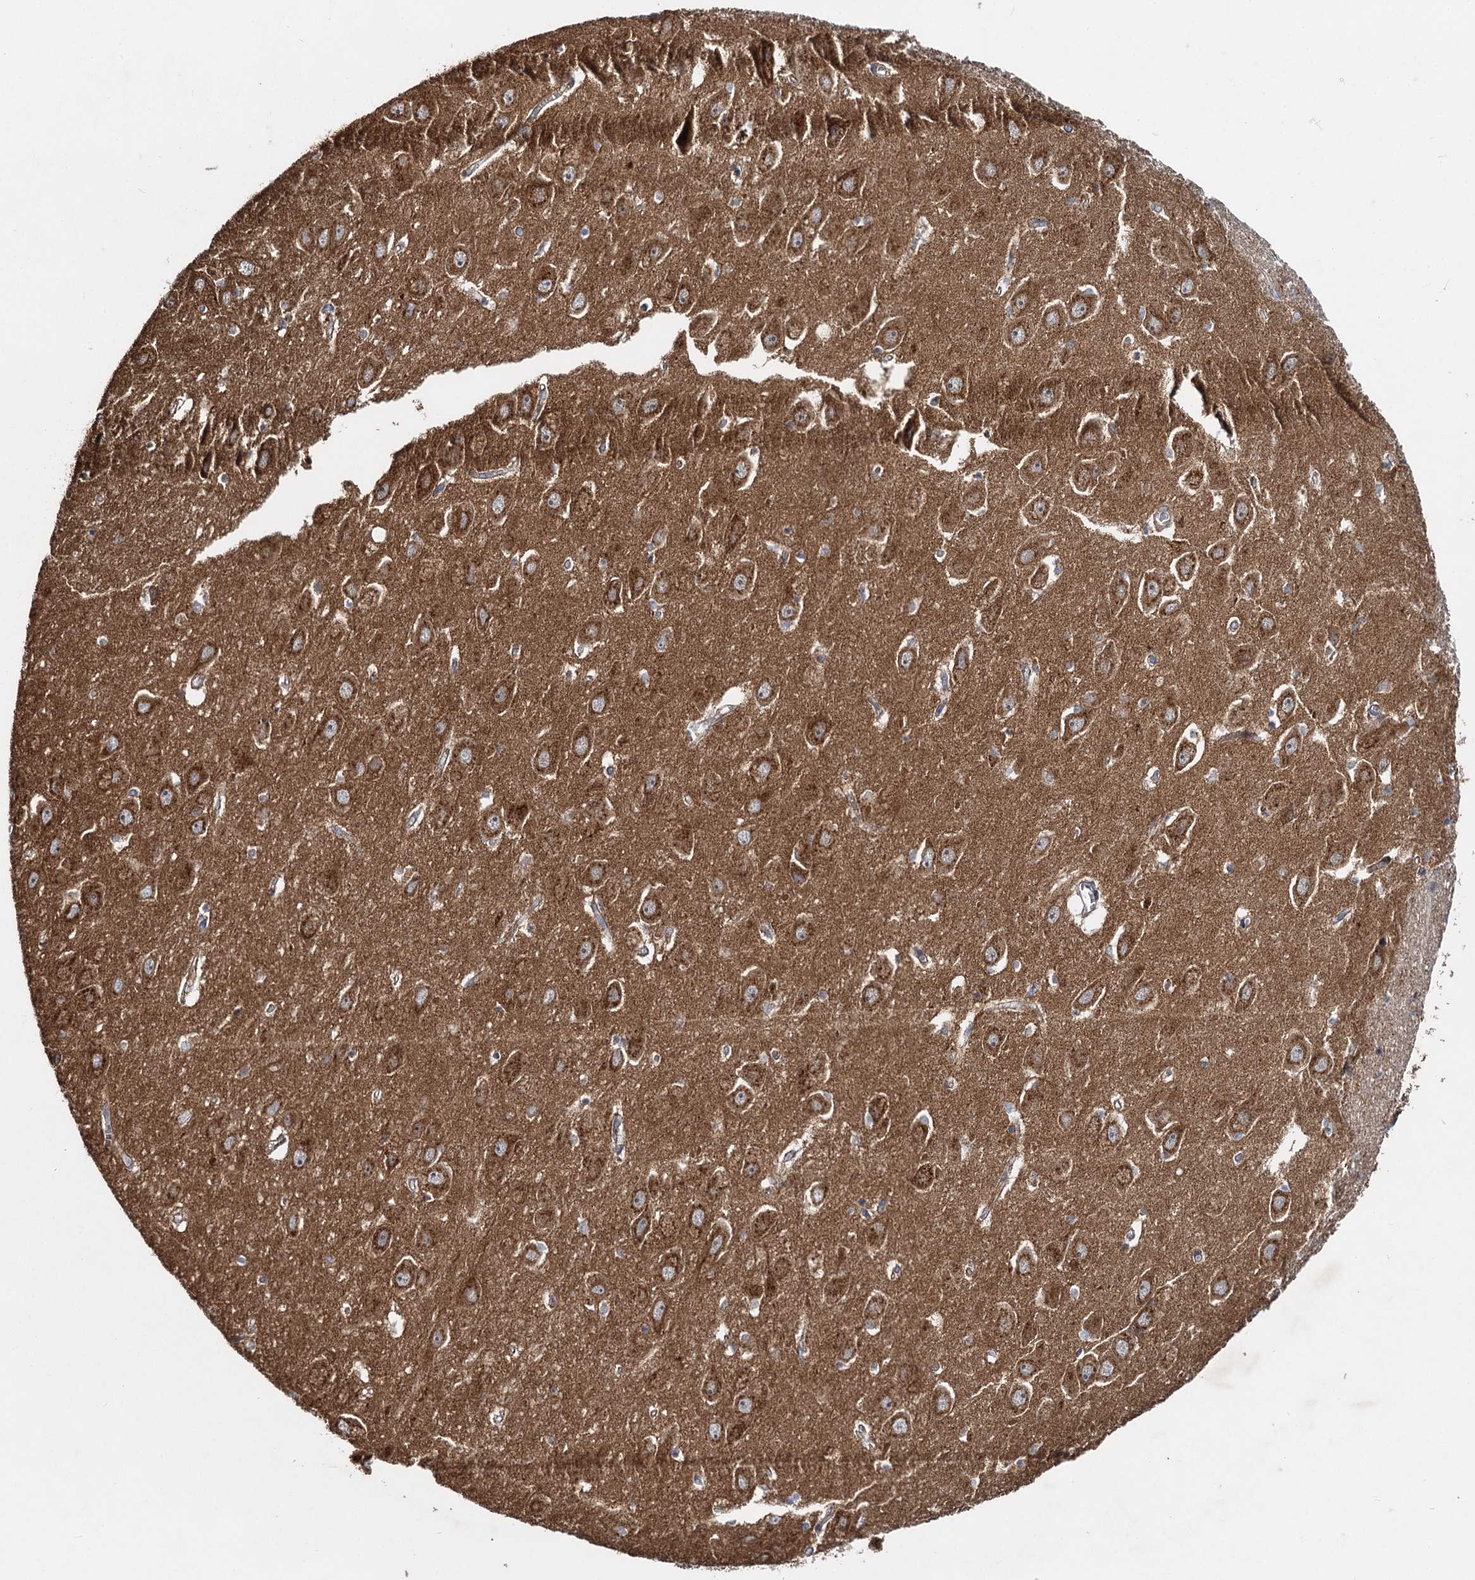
{"staining": {"intensity": "weak", "quantity": "<25%", "location": "cytoplasmic/membranous"}, "tissue": "hippocampus", "cell_type": "Glial cells", "image_type": "normal", "snomed": [{"axis": "morphology", "description": "Normal tissue, NOS"}, {"axis": "topography", "description": "Hippocampus"}], "caption": "Immunohistochemistry of benign human hippocampus demonstrates no staining in glial cells. Brightfield microscopy of immunohistochemistry stained with DAB (brown) and hematoxylin (blue), captured at high magnification.", "gene": "ADCY2", "patient": {"sex": "female", "age": 64}}